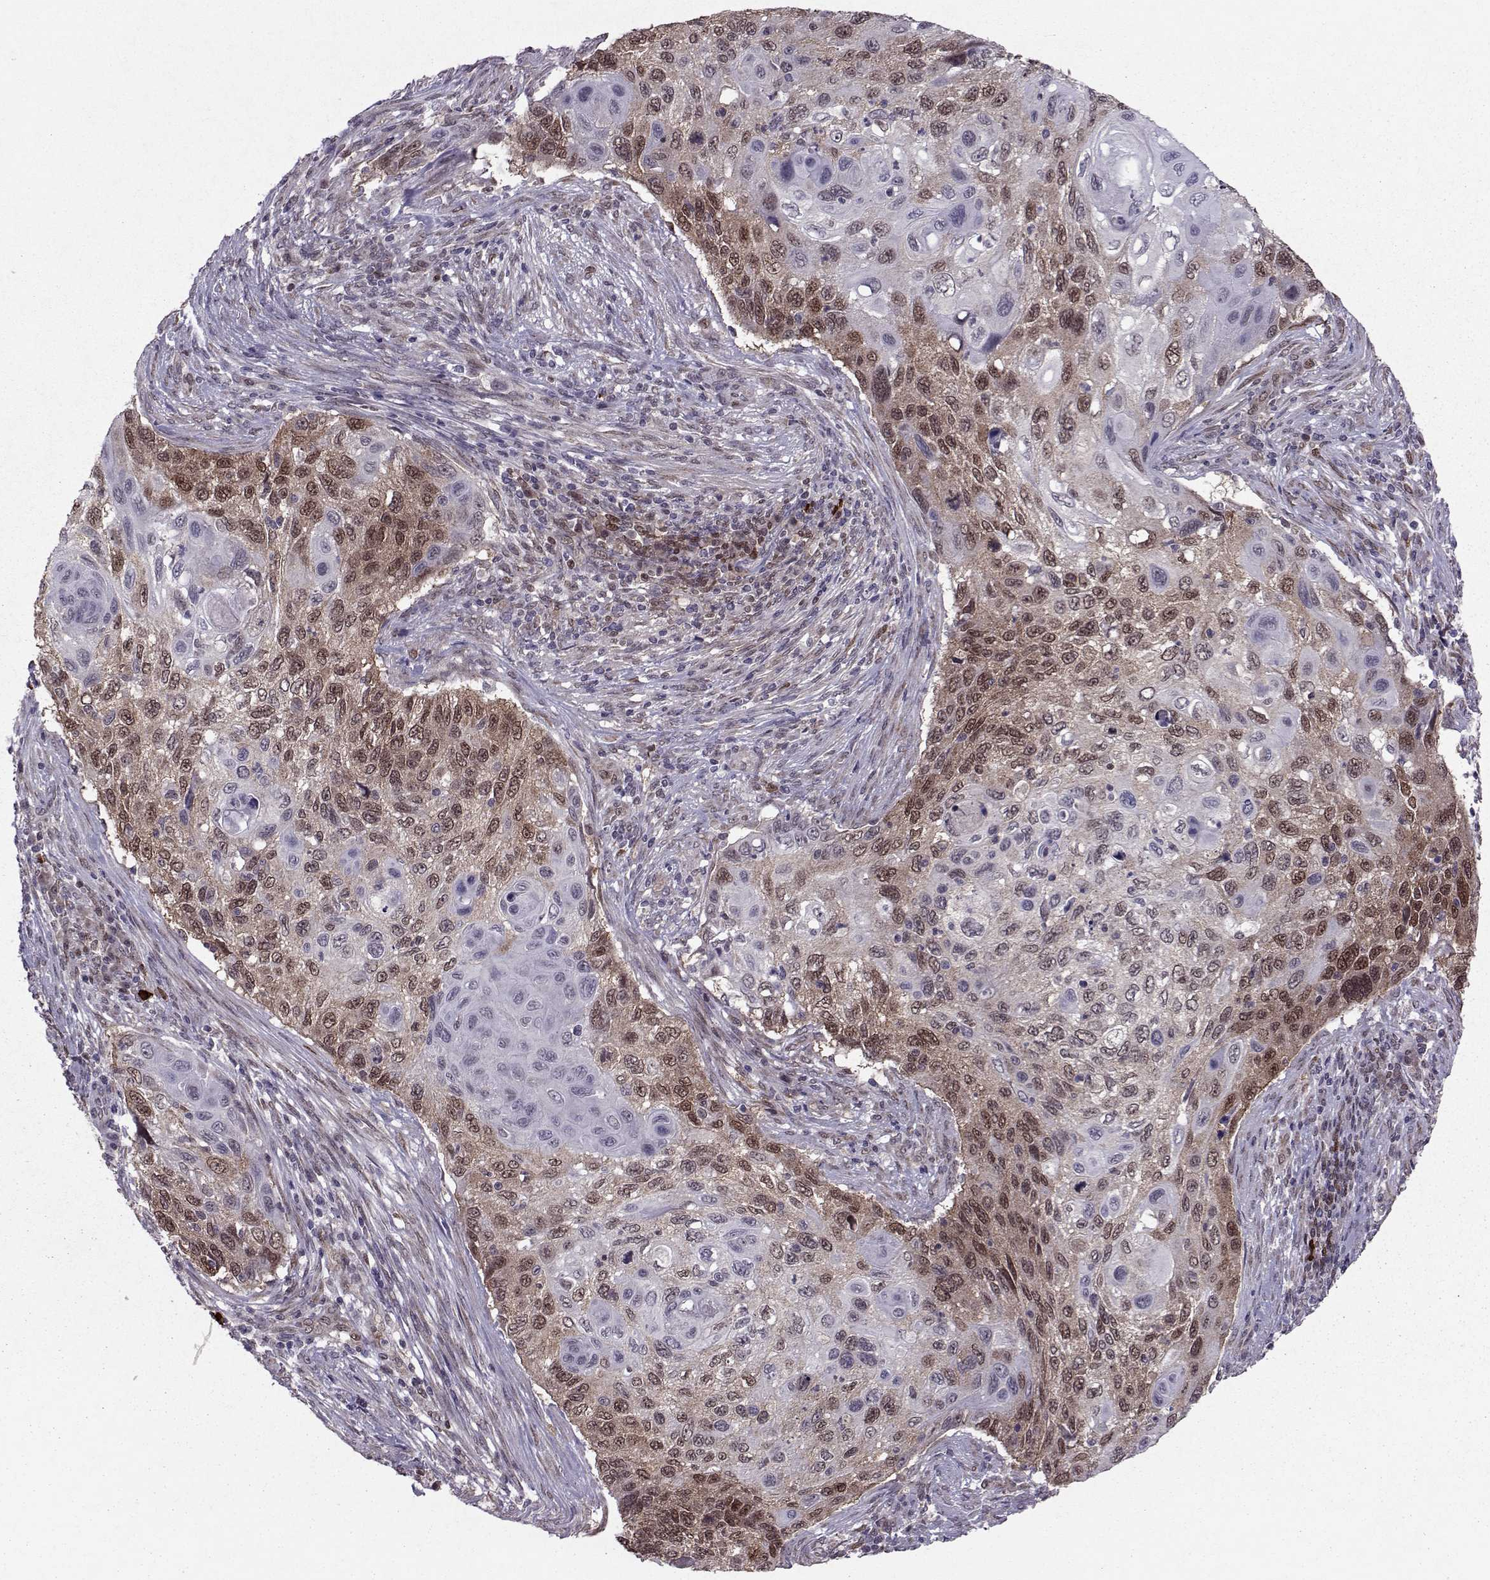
{"staining": {"intensity": "moderate", "quantity": "25%-75%", "location": "nuclear"}, "tissue": "cervical cancer", "cell_type": "Tumor cells", "image_type": "cancer", "snomed": [{"axis": "morphology", "description": "Squamous cell carcinoma, NOS"}, {"axis": "topography", "description": "Cervix"}], "caption": "This is a micrograph of immunohistochemistry staining of cervical cancer, which shows moderate positivity in the nuclear of tumor cells.", "gene": "CDK4", "patient": {"sex": "female", "age": 70}}